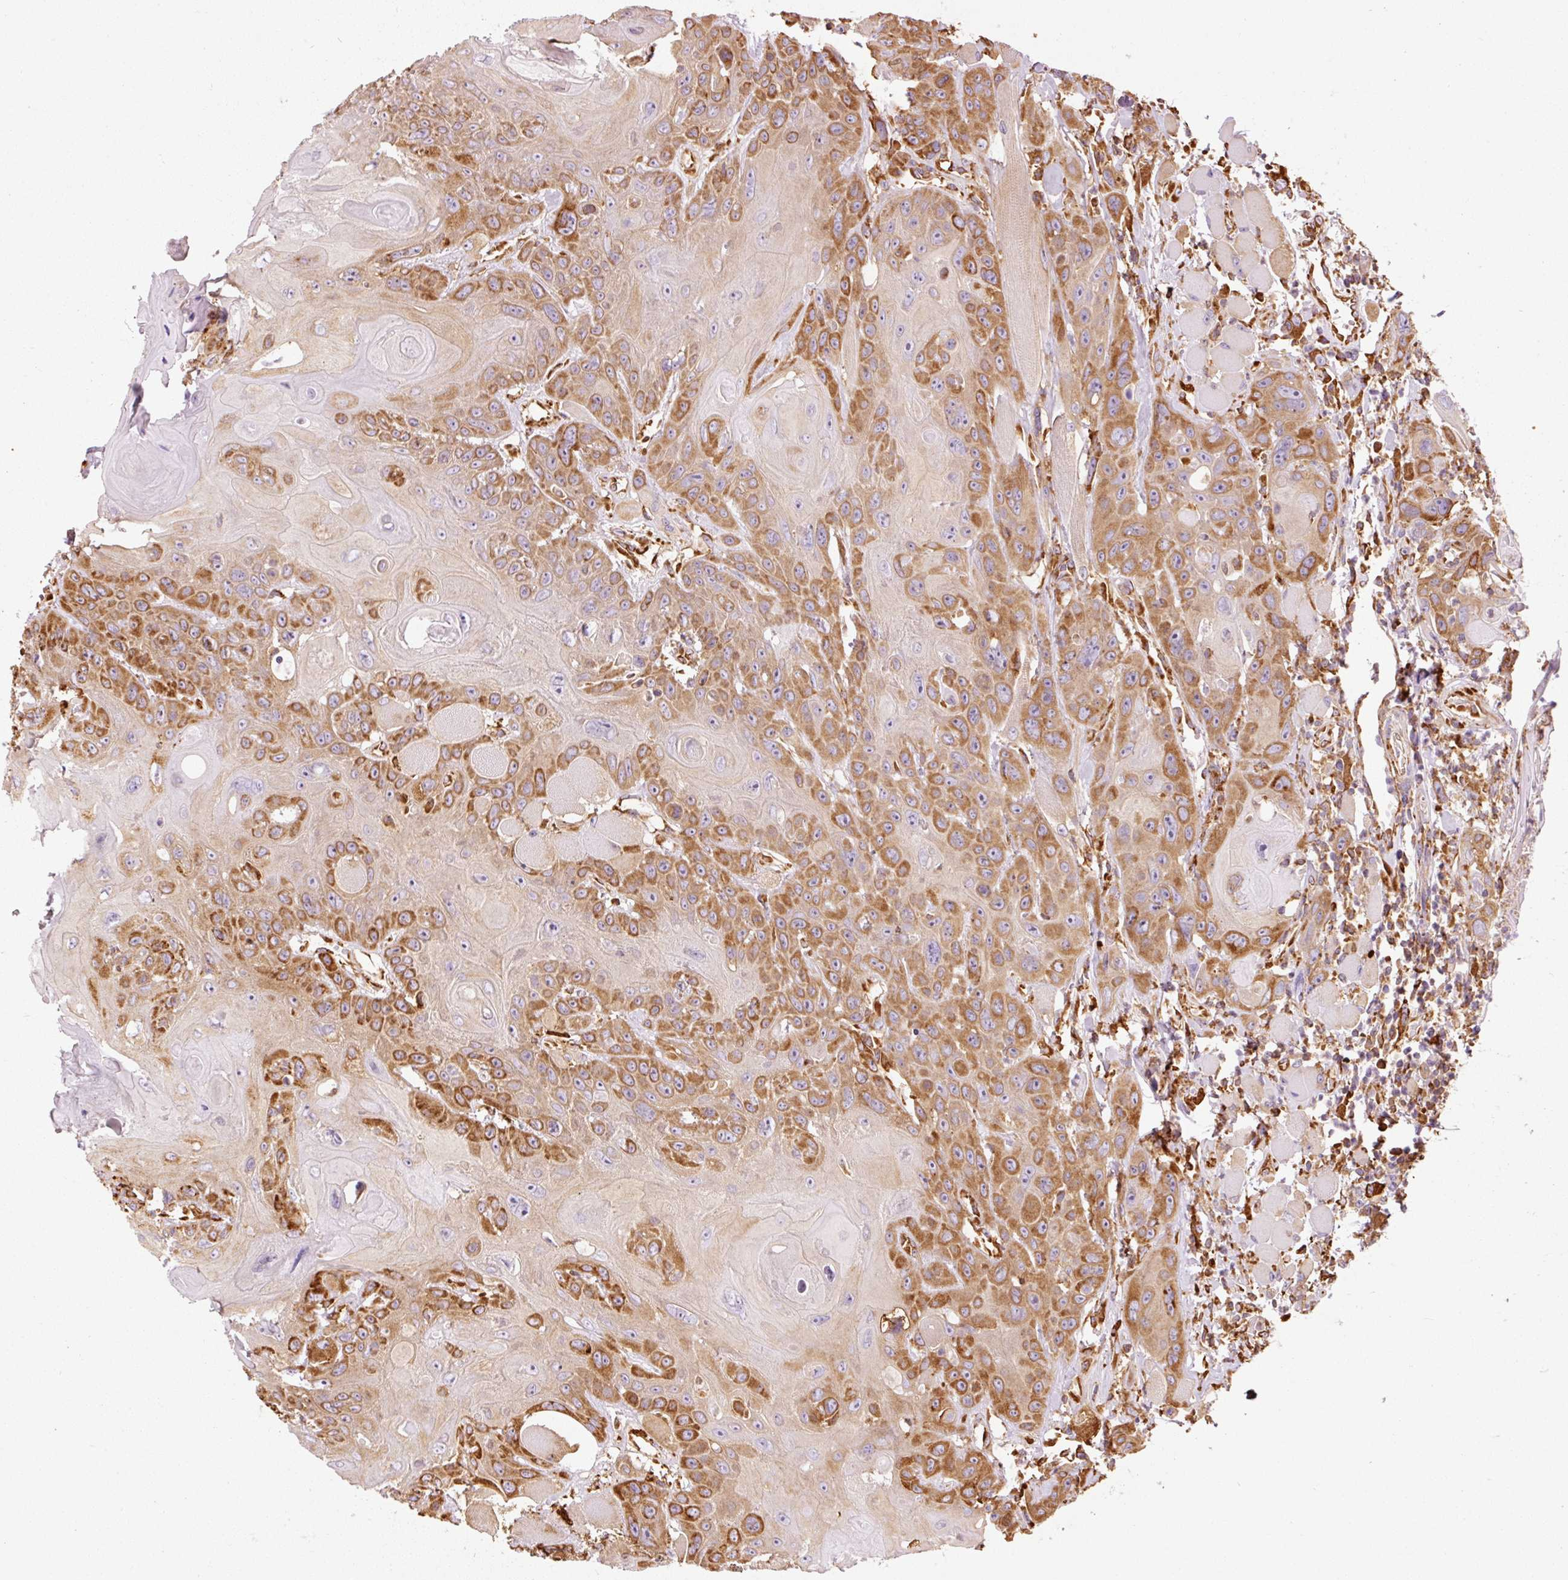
{"staining": {"intensity": "strong", "quantity": ">75%", "location": "cytoplasmic/membranous"}, "tissue": "head and neck cancer", "cell_type": "Tumor cells", "image_type": "cancer", "snomed": [{"axis": "morphology", "description": "Squamous cell carcinoma, NOS"}, {"axis": "topography", "description": "Head-Neck"}], "caption": "Protein analysis of squamous cell carcinoma (head and neck) tissue displays strong cytoplasmic/membranous staining in approximately >75% of tumor cells.", "gene": "KLC1", "patient": {"sex": "female", "age": 59}}